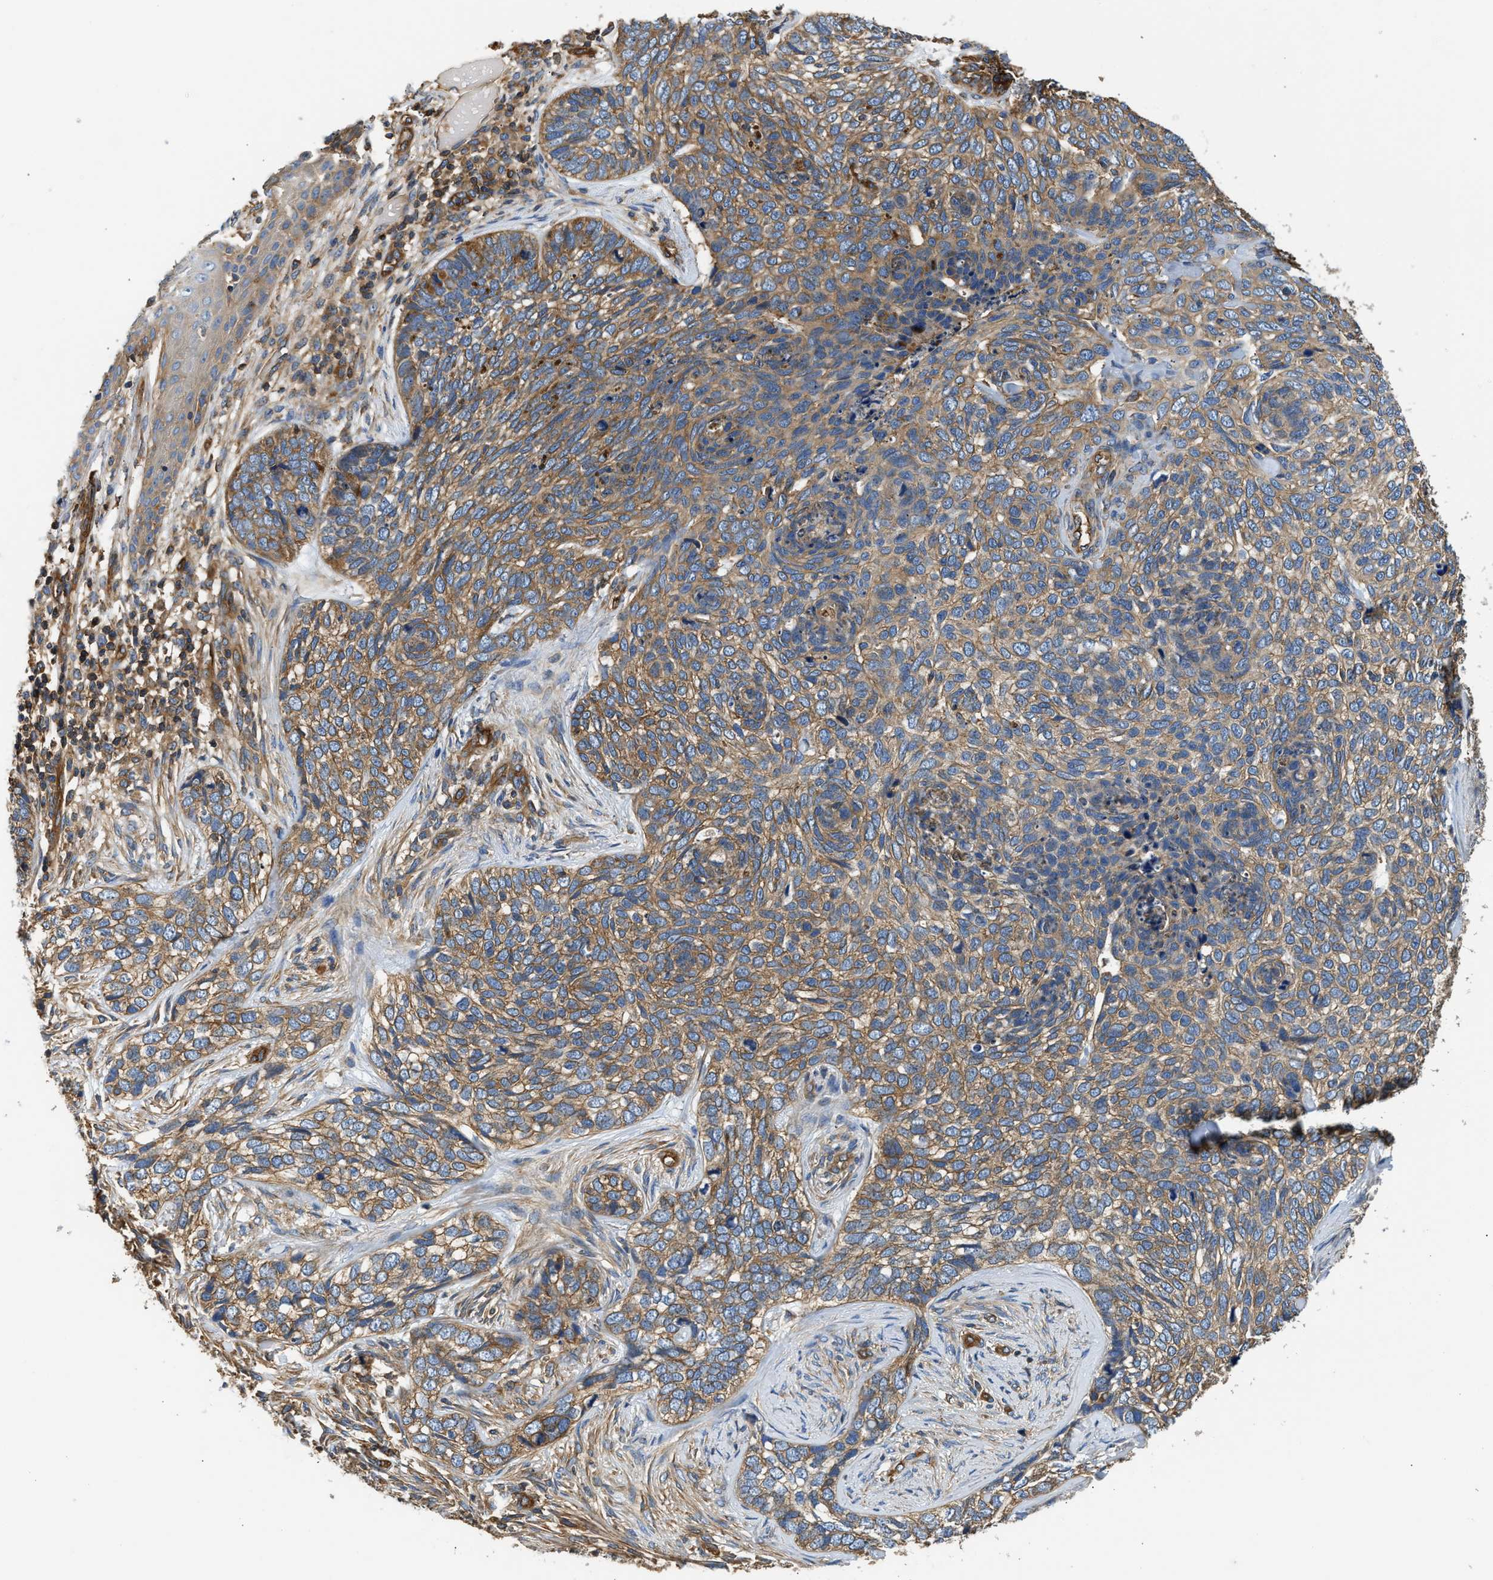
{"staining": {"intensity": "moderate", "quantity": ">75%", "location": "cytoplasmic/membranous"}, "tissue": "skin cancer", "cell_type": "Tumor cells", "image_type": "cancer", "snomed": [{"axis": "morphology", "description": "Basal cell carcinoma"}, {"axis": "topography", "description": "Skin"}], "caption": "The image reveals staining of skin cancer (basal cell carcinoma), revealing moderate cytoplasmic/membranous protein staining (brown color) within tumor cells.", "gene": "SAMD9L", "patient": {"sex": "female", "age": 64}}